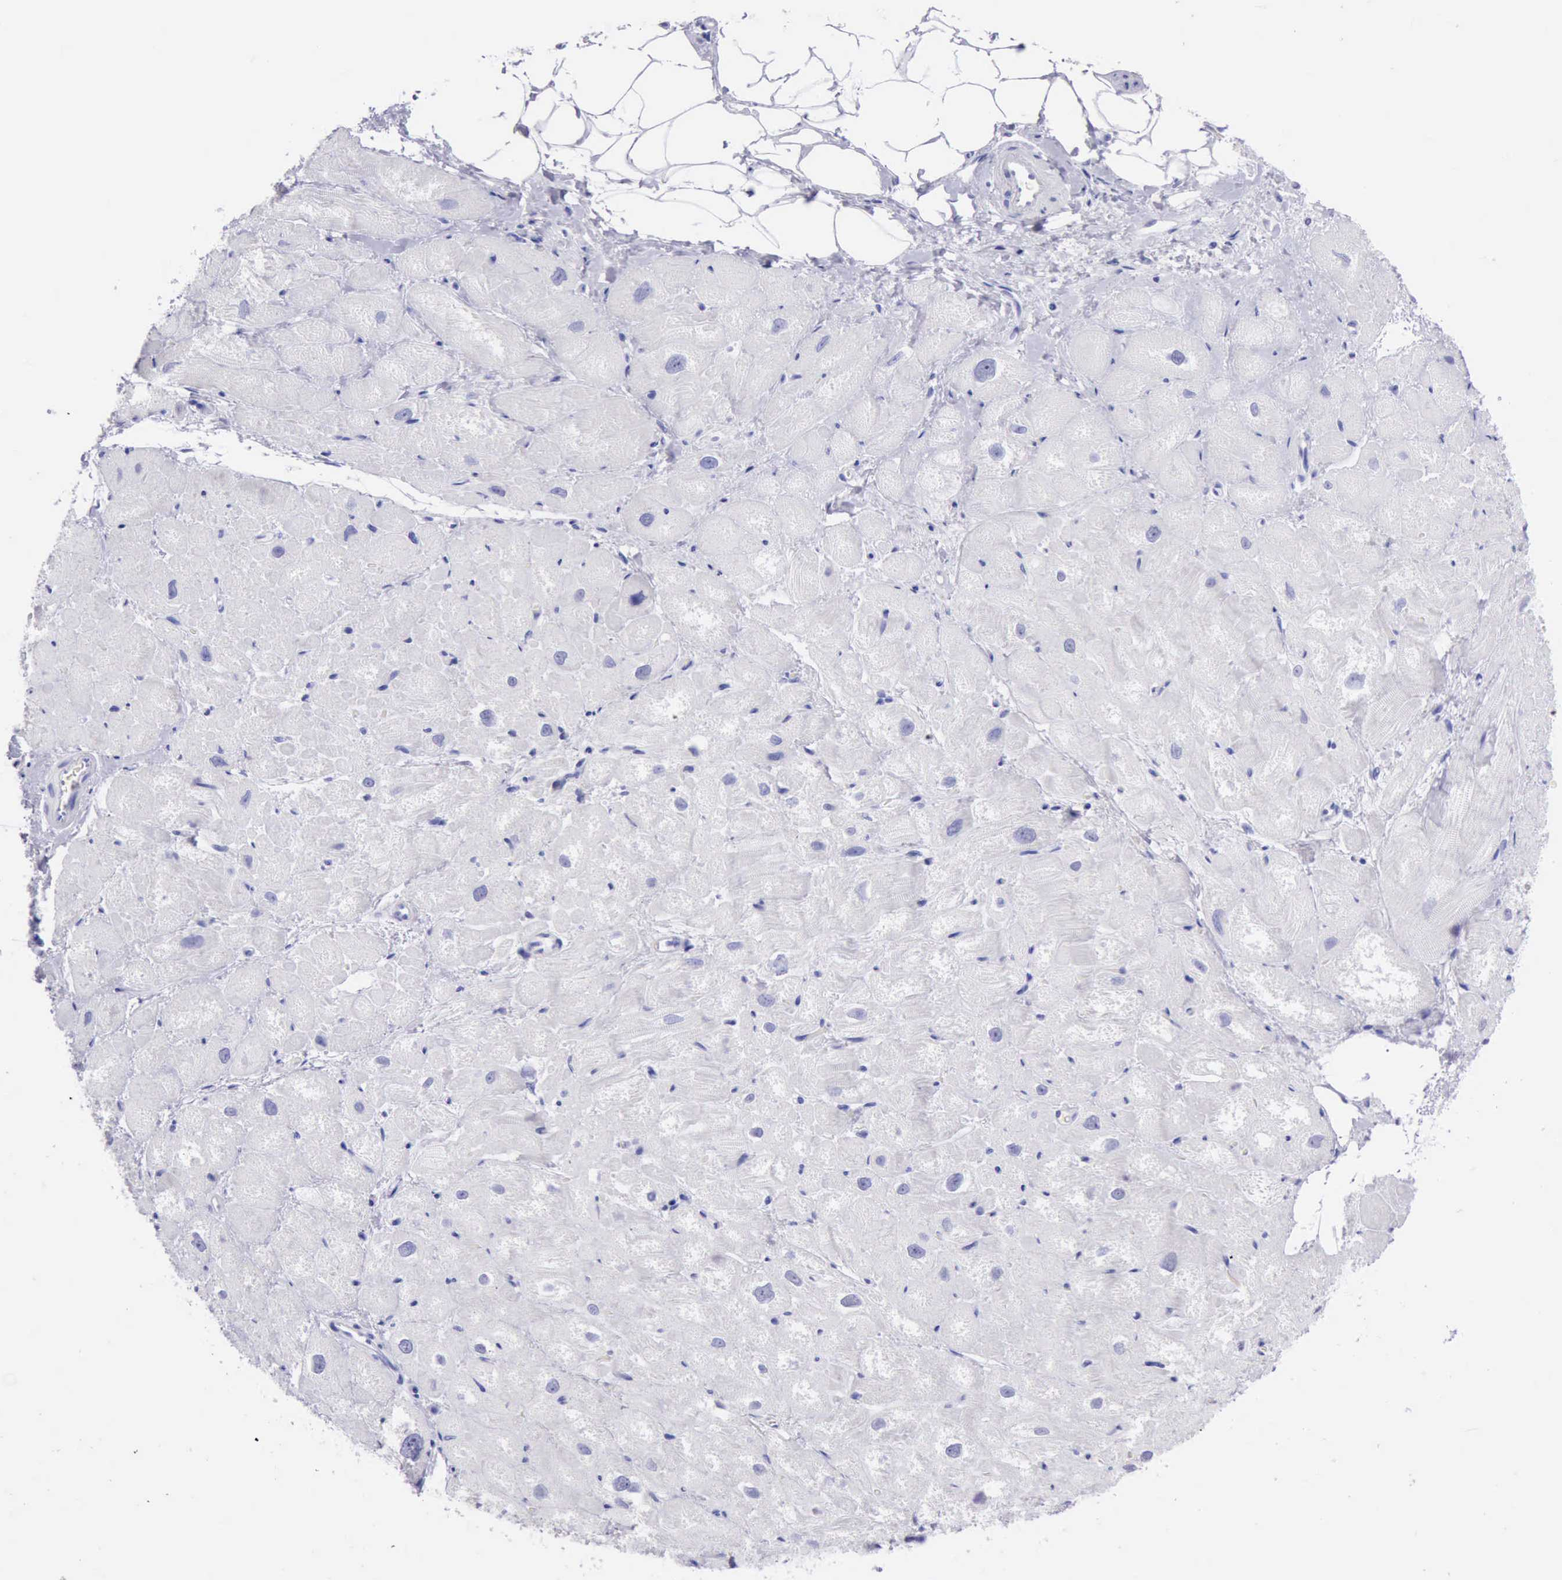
{"staining": {"intensity": "negative", "quantity": "none", "location": "none"}, "tissue": "heart muscle", "cell_type": "Cardiomyocytes", "image_type": "normal", "snomed": [{"axis": "morphology", "description": "Normal tissue, NOS"}, {"axis": "topography", "description": "Heart"}], "caption": "High power microscopy image of an IHC photomicrograph of normal heart muscle, revealing no significant expression in cardiomyocytes. The staining is performed using DAB (3,3'-diaminobenzidine) brown chromogen with nuclei counter-stained in using hematoxylin.", "gene": "MCM2", "patient": {"sex": "male", "age": 49}}